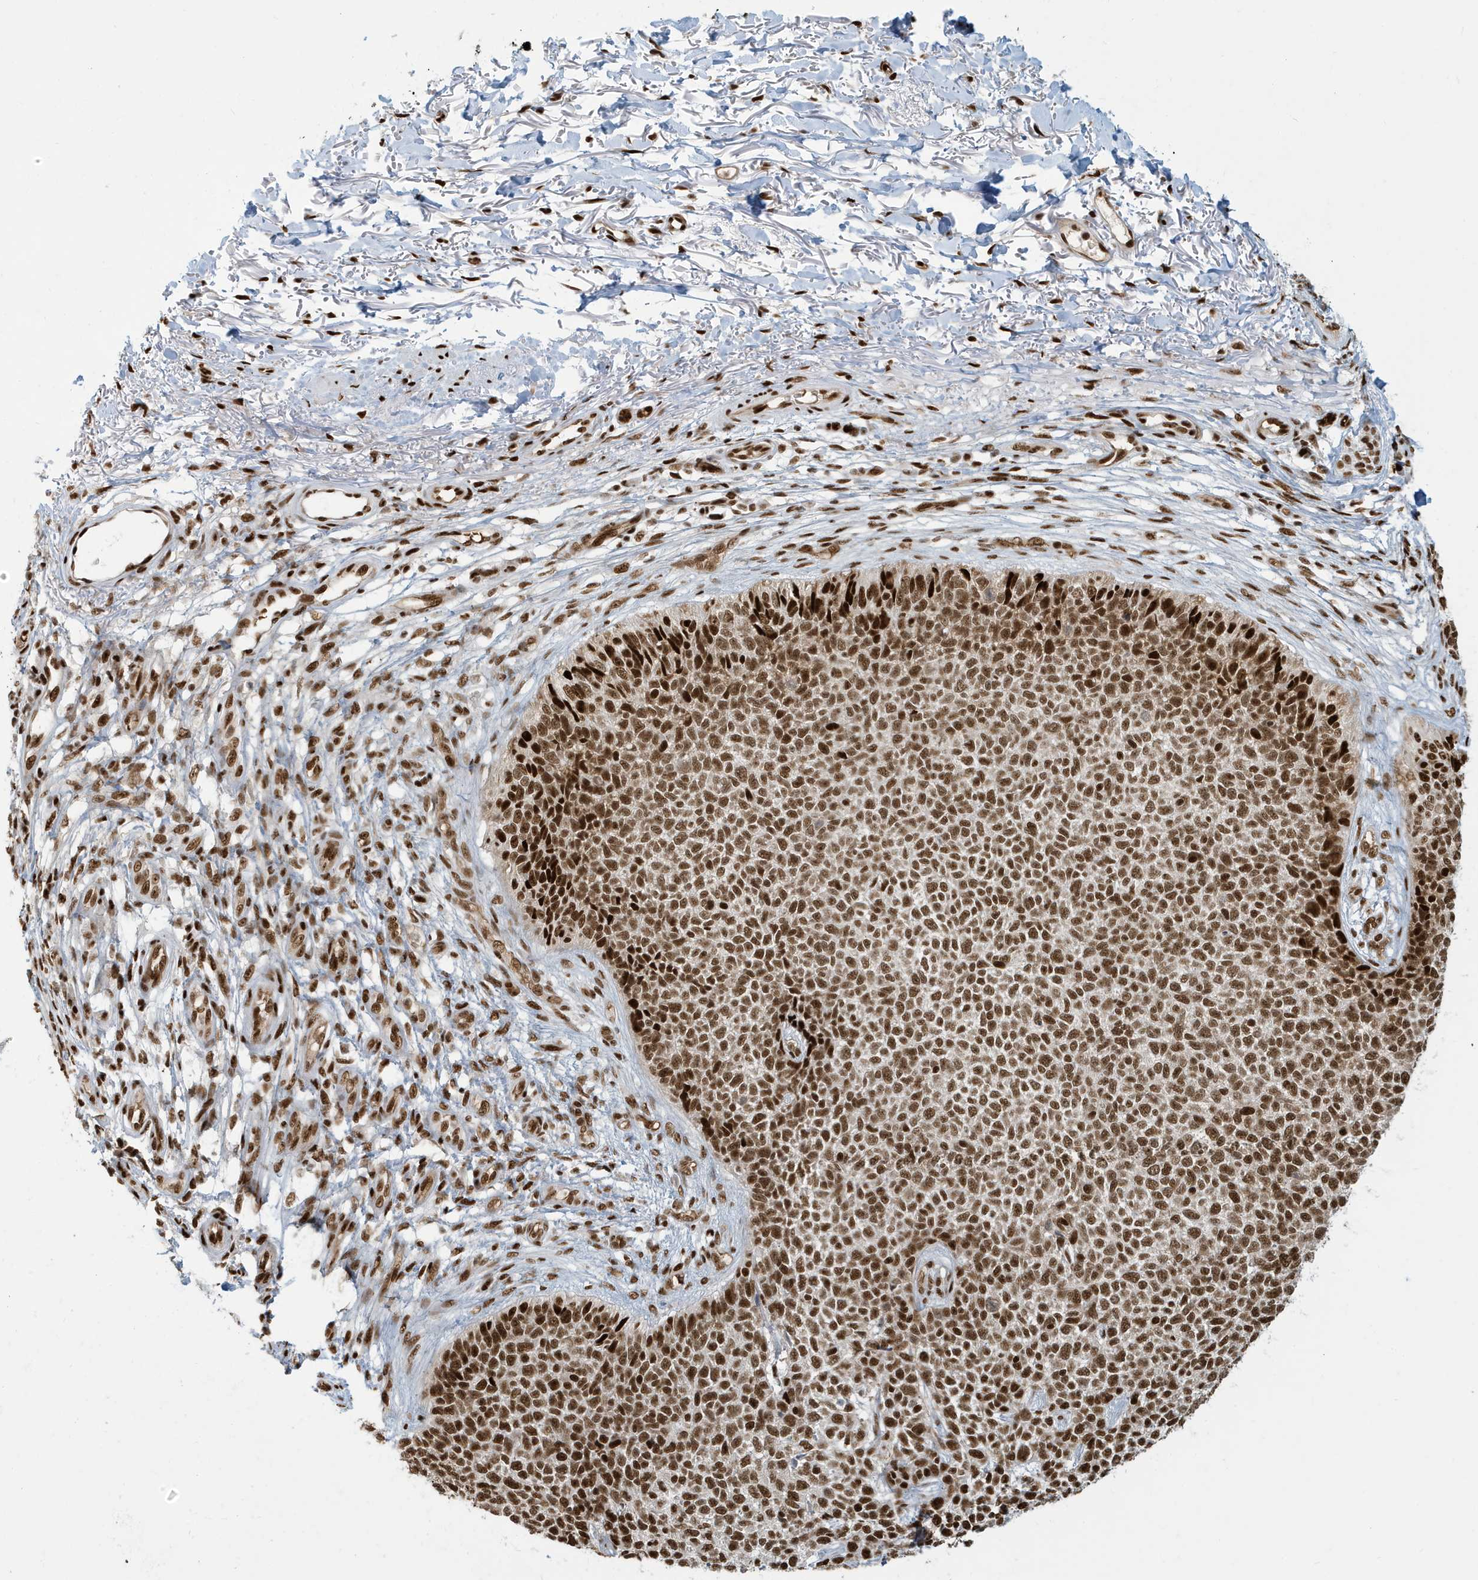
{"staining": {"intensity": "strong", "quantity": ">75%", "location": "nuclear"}, "tissue": "skin cancer", "cell_type": "Tumor cells", "image_type": "cancer", "snomed": [{"axis": "morphology", "description": "Basal cell carcinoma"}, {"axis": "topography", "description": "Skin"}], "caption": "Skin basal cell carcinoma stained for a protein (brown) demonstrates strong nuclear positive positivity in approximately >75% of tumor cells.", "gene": "CKS2", "patient": {"sex": "female", "age": 84}}